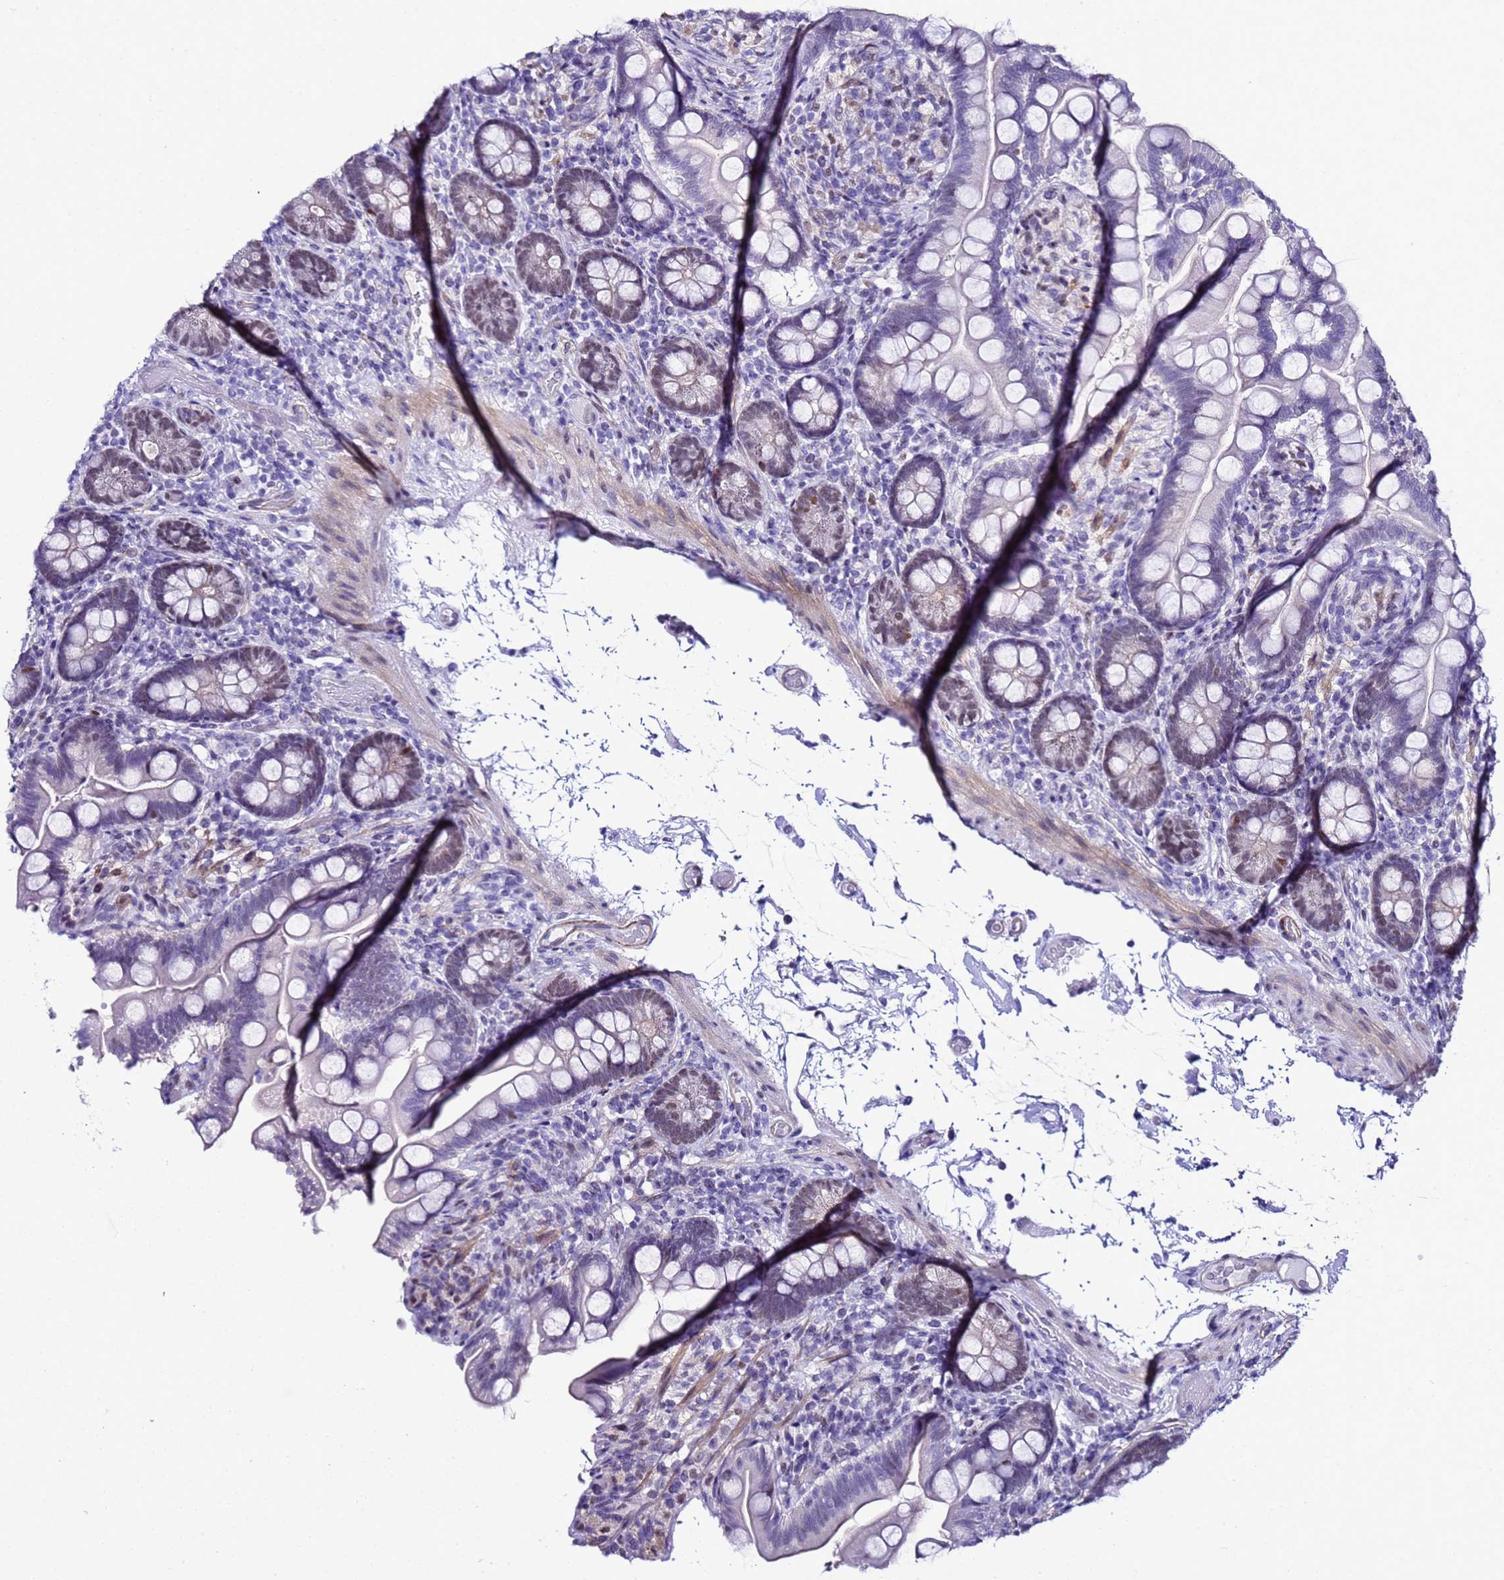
{"staining": {"intensity": "moderate", "quantity": "25%-75%", "location": "nuclear"}, "tissue": "small intestine", "cell_type": "Glandular cells", "image_type": "normal", "snomed": [{"axis": "morphology", "description": "Normal tissue, NOS"}, {"axis": "topography", "description": "Small intestine"}], "caption": "This is a histology image of immunohistochemistry (IHC) staining of benign small intestine, which shows moderate expression in the nuclear of glandular cells.", "gene": "BCL7A", "patient": {"sex": "female", "age": 64}}